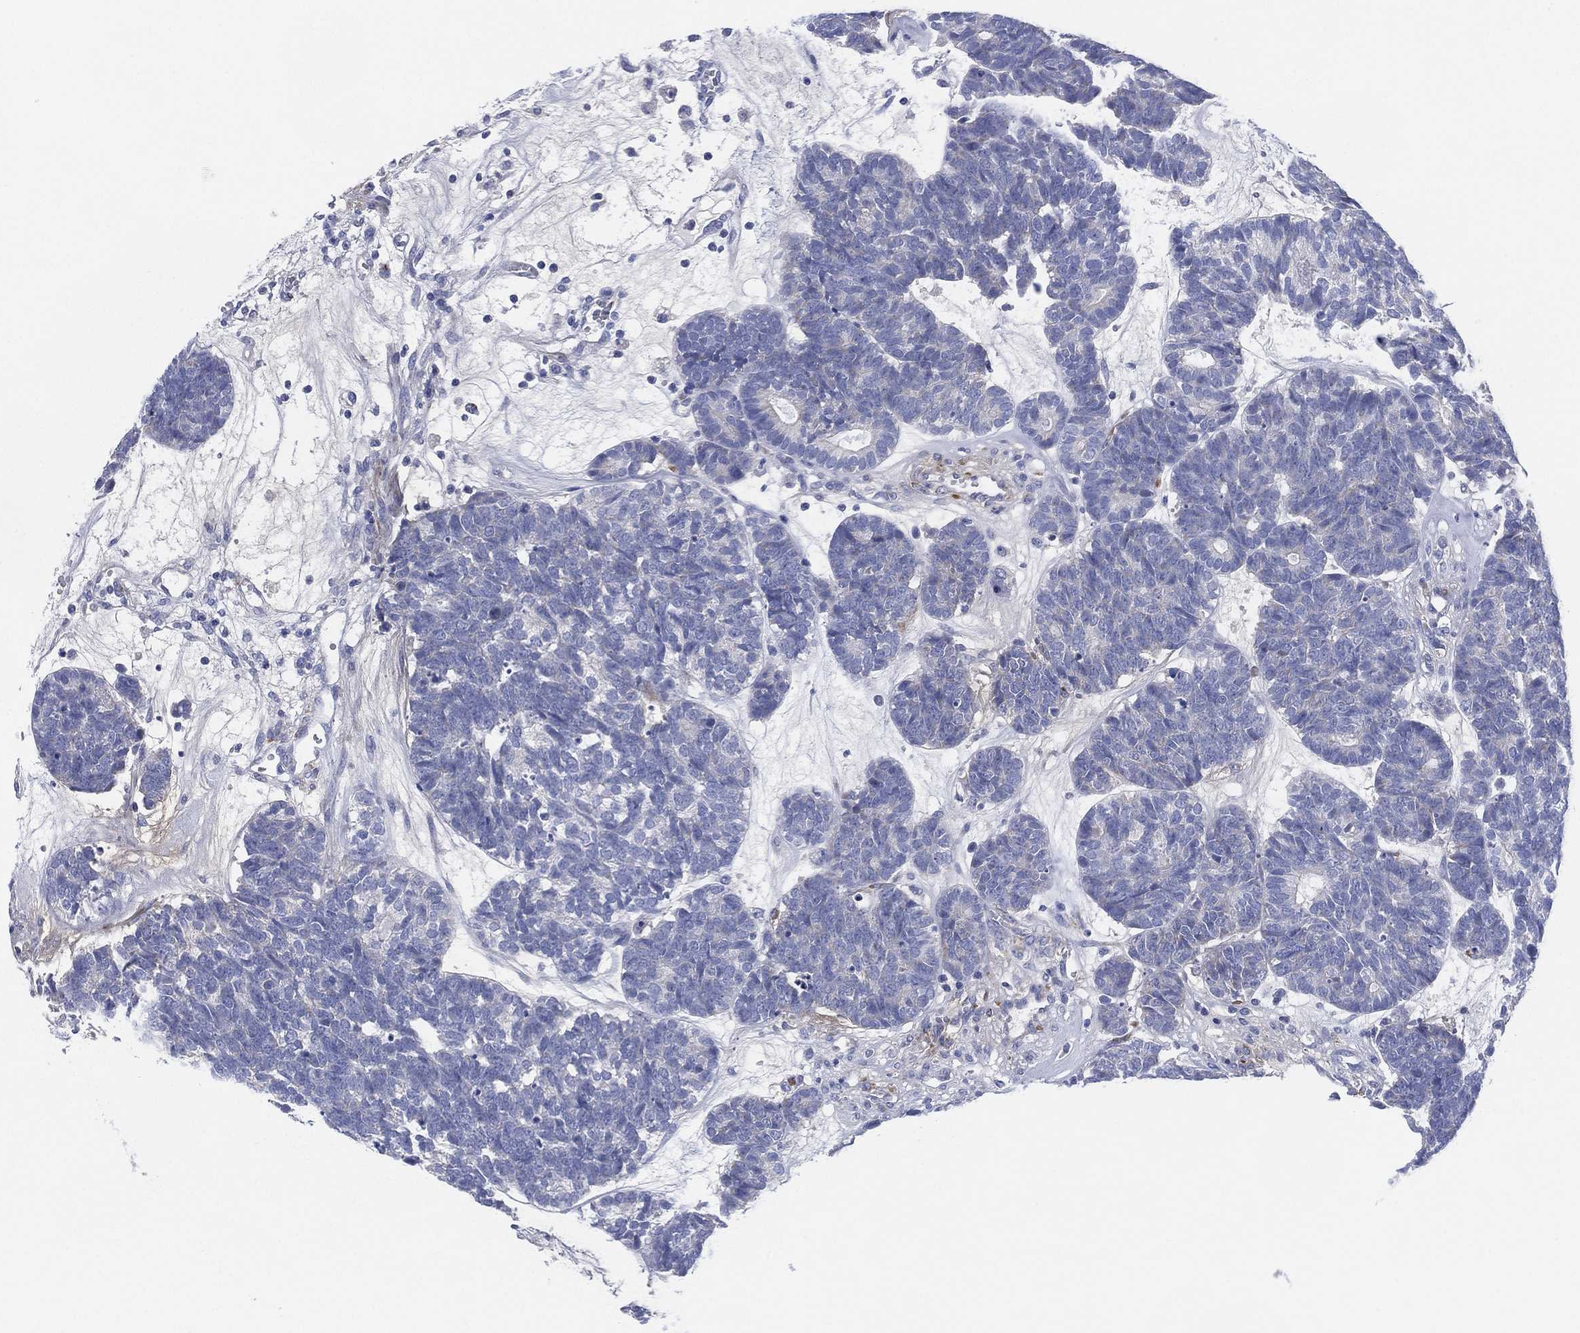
{"staining": {"intensity": "negative", "quantity": "none", "location": "none"}, "tissue": "head and neck cancer", "cell_type": "Tumor cells", "image_type": "cancer", "snomed": [{"axis": "morphology", "description": "Adenocarcinoma, NOS"}, {"axis": "topography", "description": "Head-Neck"}], "caption": "Tumor cells are negative for brown protein staining in head and neck adenocarcinoma. Brightfield microscopy of IHC stained with DAB (brown) and hematoxylin (blue), captured at high magnification.", "gene": "ADAD2", "patient": {"sex": "female", "age": 81}}